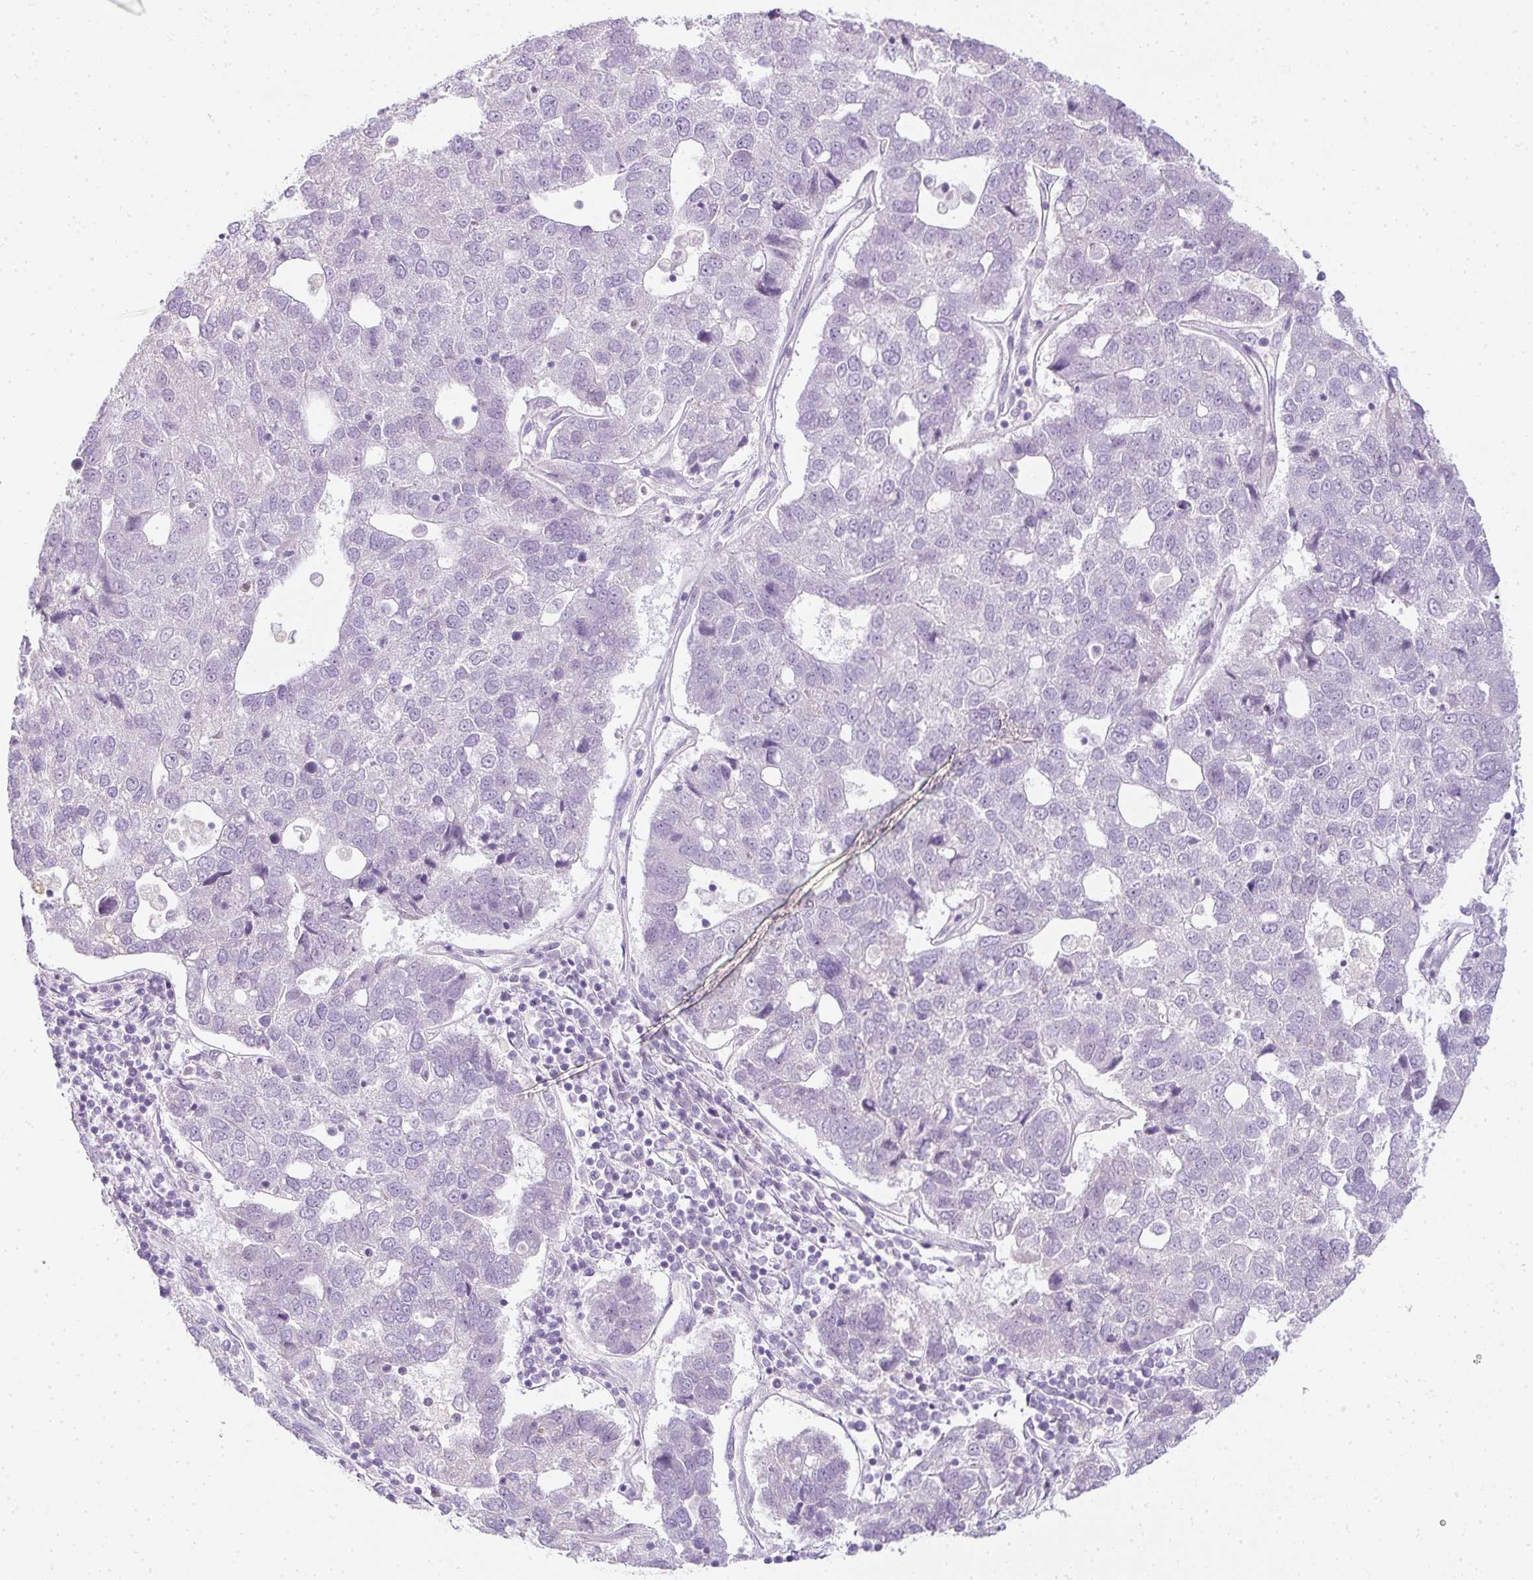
{"staining": {"intensity": "negative", "quantity": "none", "location": "none"}, "tissue": "pancreatic cancer", "cell_type": "Tumor cells", "image_type": "cancer", "snomed": [{"axis": "morphology", "description": "Adenocarcinoma, NOS"}, {"axis": "topography", "description": "Pancreas"}], "caption": "This histopathology image is of pancreatic adenocarcinoma stained with IHC to label a protein in brown with the nuclei are counter-stained blue. There is no staining in tumor cells. The staining is performed using DAB (3,3'-diaminobenzidine) brown chromogen with nuclei counter-stained in using hematoxylin.", "gene": "CMPK1", "patient": {"sex": "female", "age": 61}}